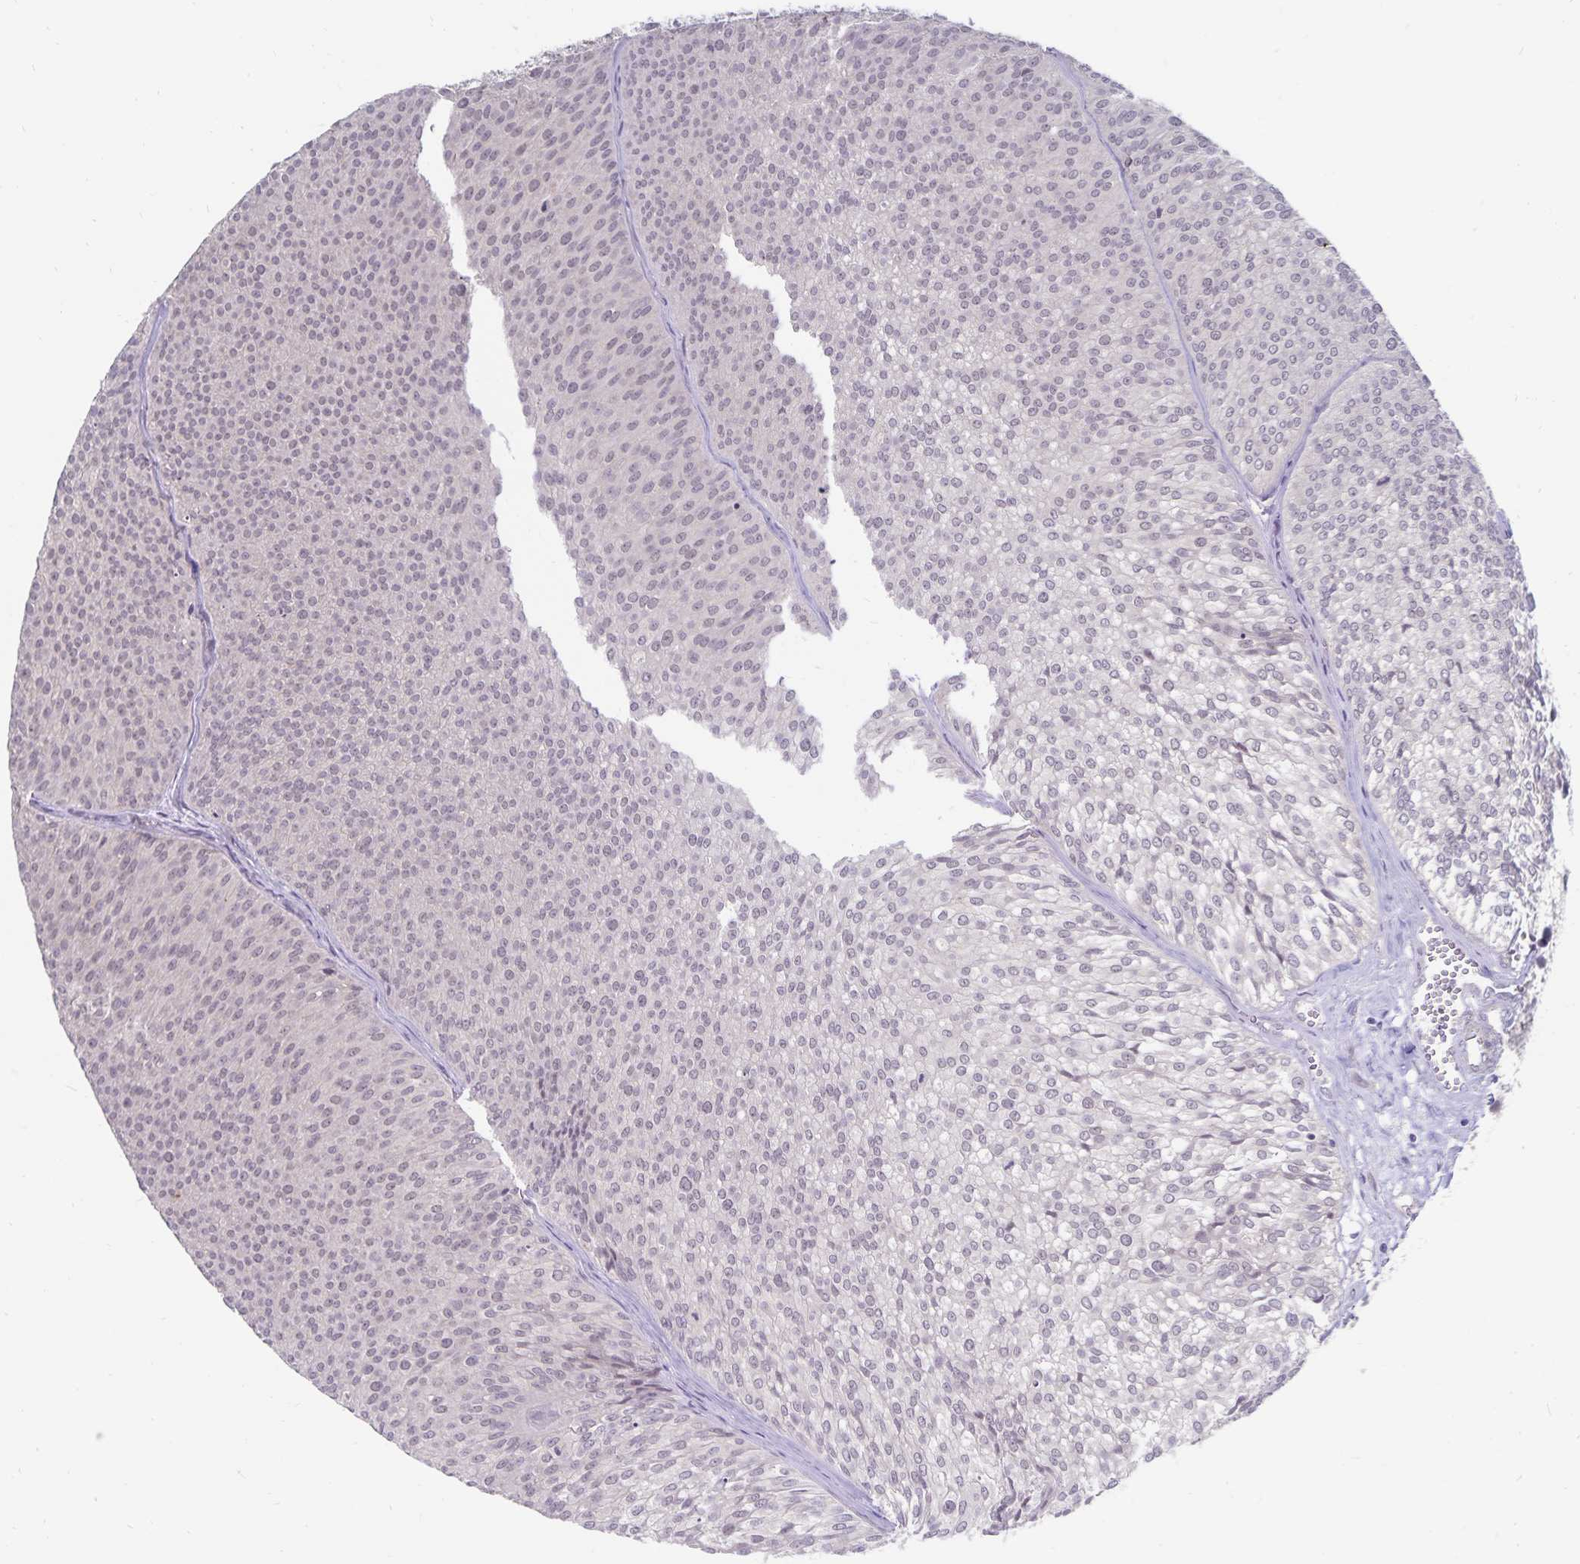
{"staining": {"intensity": "negative", "quantity": "none", "location": "none"}, "tissue": "urothelial cancer", "cell_type": "Tumor cells", "image_type": "cancer", "snomed": [{"axis": "morphology", "description": "Urothelial carcinoma, Low grade"}, {"axis": "topography", "description": "Urinary bladder"}], "caption": "A photomicrograph of human urothelial cancer is negative for staining in tumor cells. (Brightfield microscopy of DAB IHC at high magnification).", "gene": "CDKN2B", "patient": {"sex": "male", "age": 91}}